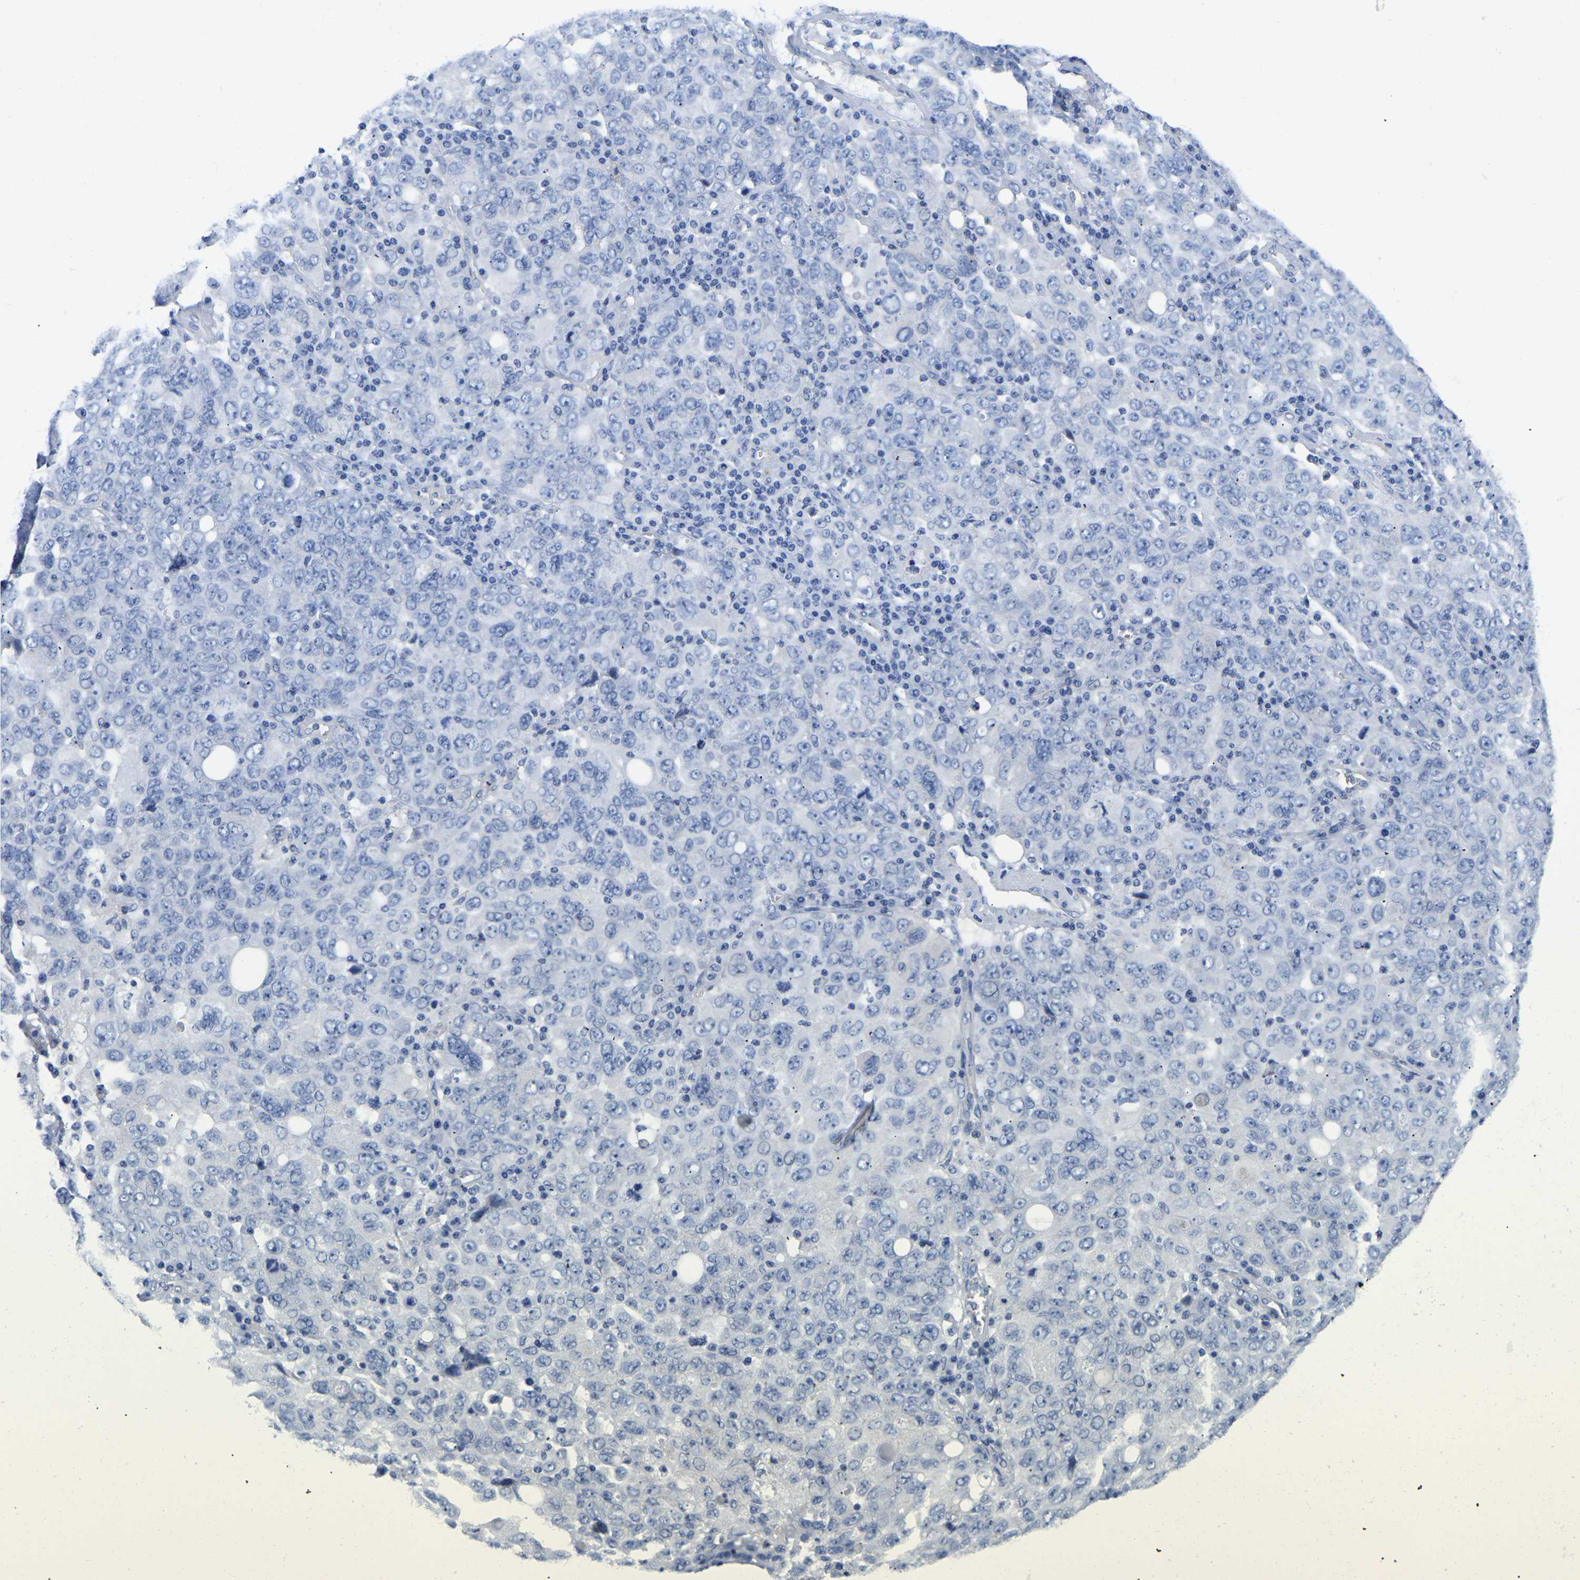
{"staining": {"intensity": "negative", "quantity": "none", "location": "none"}, "tissue": "ovarian cancer", "cell_type": "Tumor cells", "image_type": "cancer", "snomed": [{"axis": "morphology", "description": "Carcinoma, endometroid"}, {"axis": "topography", "description": "Ovary"}], "caption": "IHC histopathology image of neoplastic tissue: ovarian cancer stained with DAB reveals no significant protein expression in tumor cells.", "gene": "UPK3A", "patient": {"sex": "female", "age": 62}}